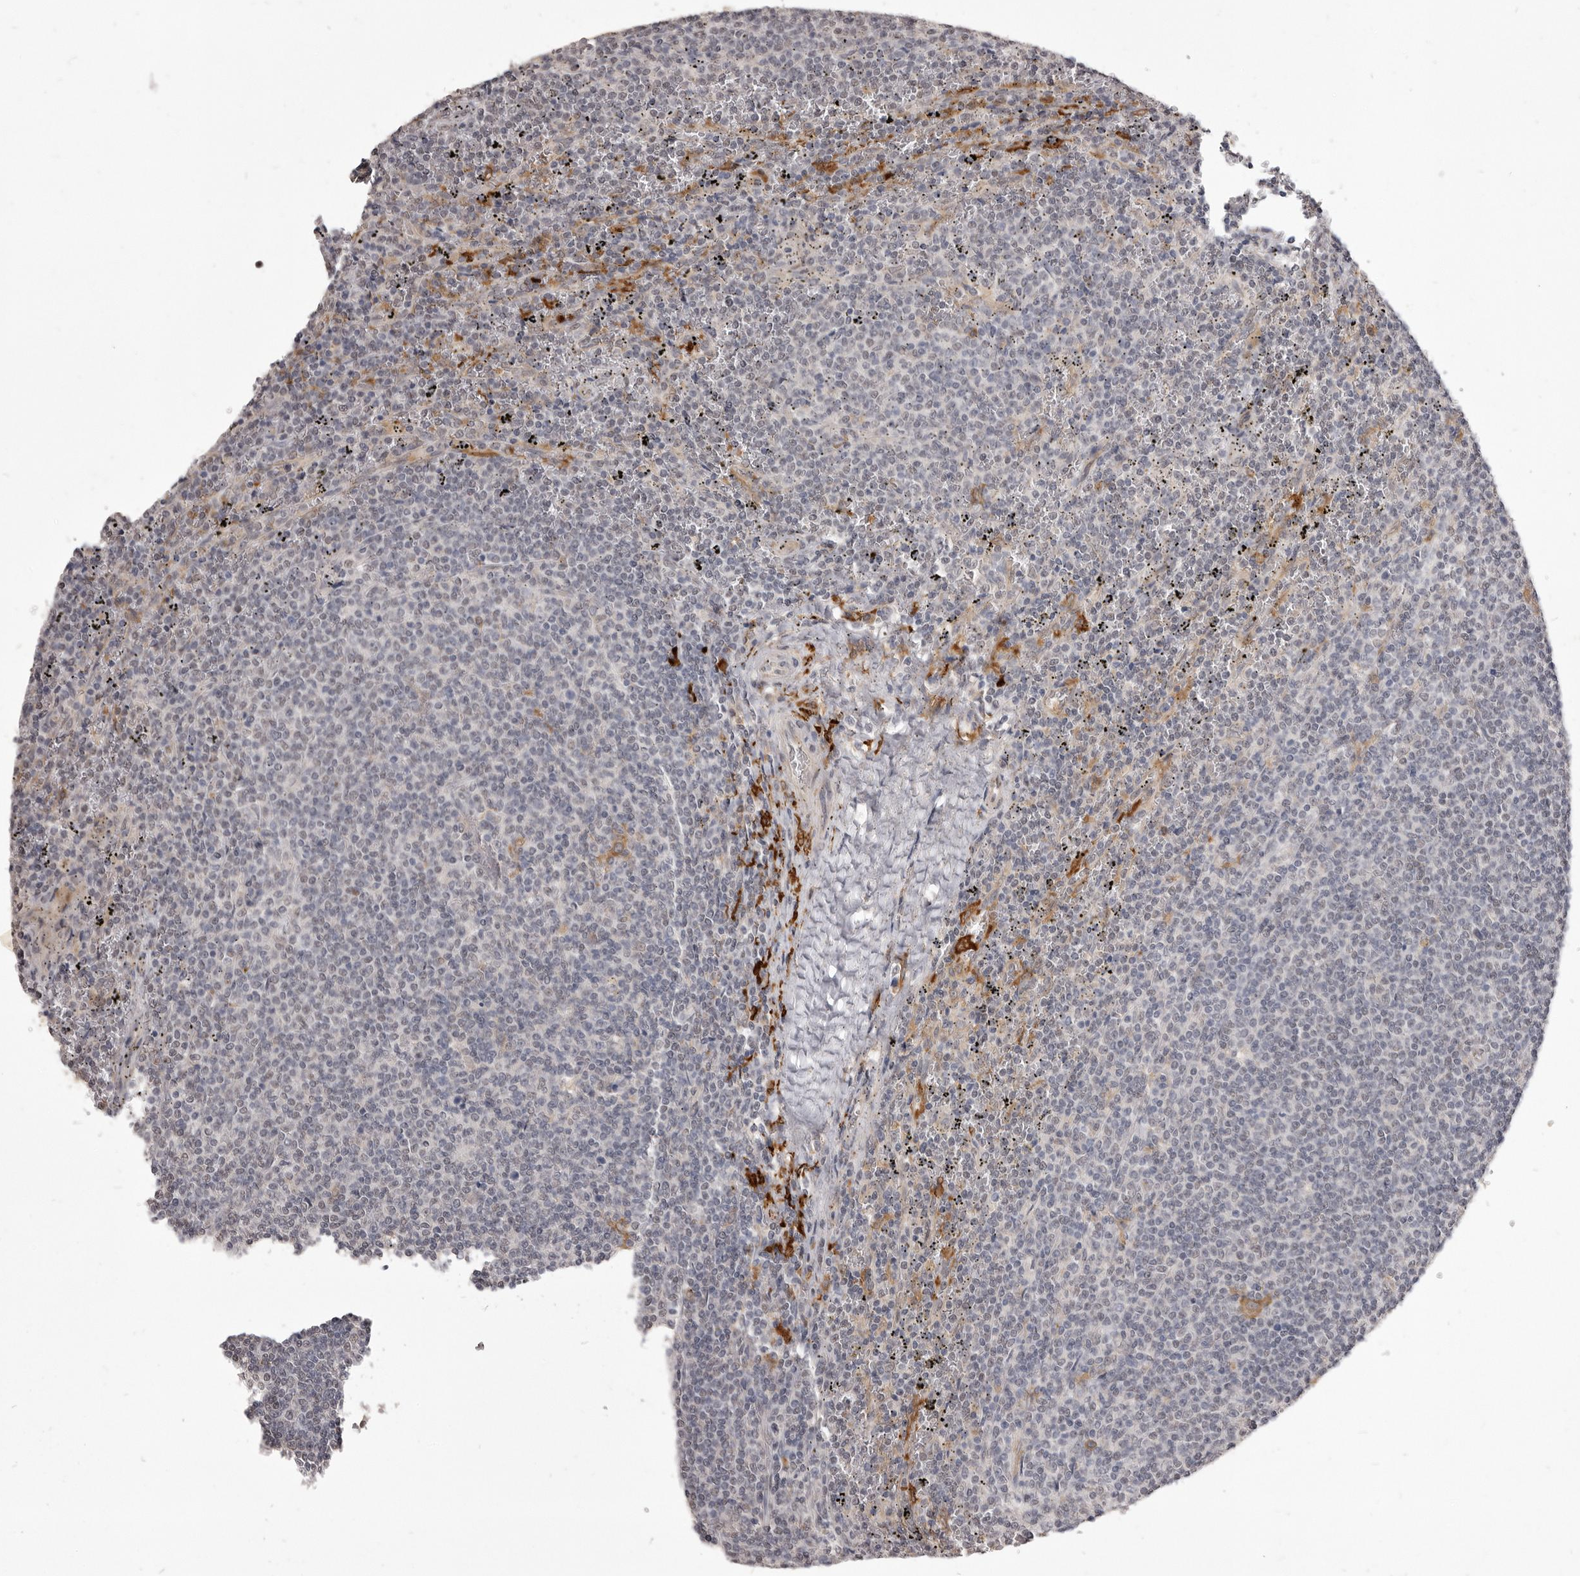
{"staining": {"intensity": "negative", "quantity": "none", "location": "none"}, "tissue": "lymphoma", "cell_type": "Tumor cells", "image_type": "cancer", "snomed": [{"axis": "morphology", "description": "Malignant lymphoma, non-Hodgkin's type, Low grade"}, {"axis": "topography", "description": "Spleen"}], "caption": "A photomicrograph of low-grade malignant lymphoma, non-Hodgkin's type stained for a protein displays no brown staining in tumor cells.", "gene": "VPS45", "patient": {"sex": "female", "age": 50}}